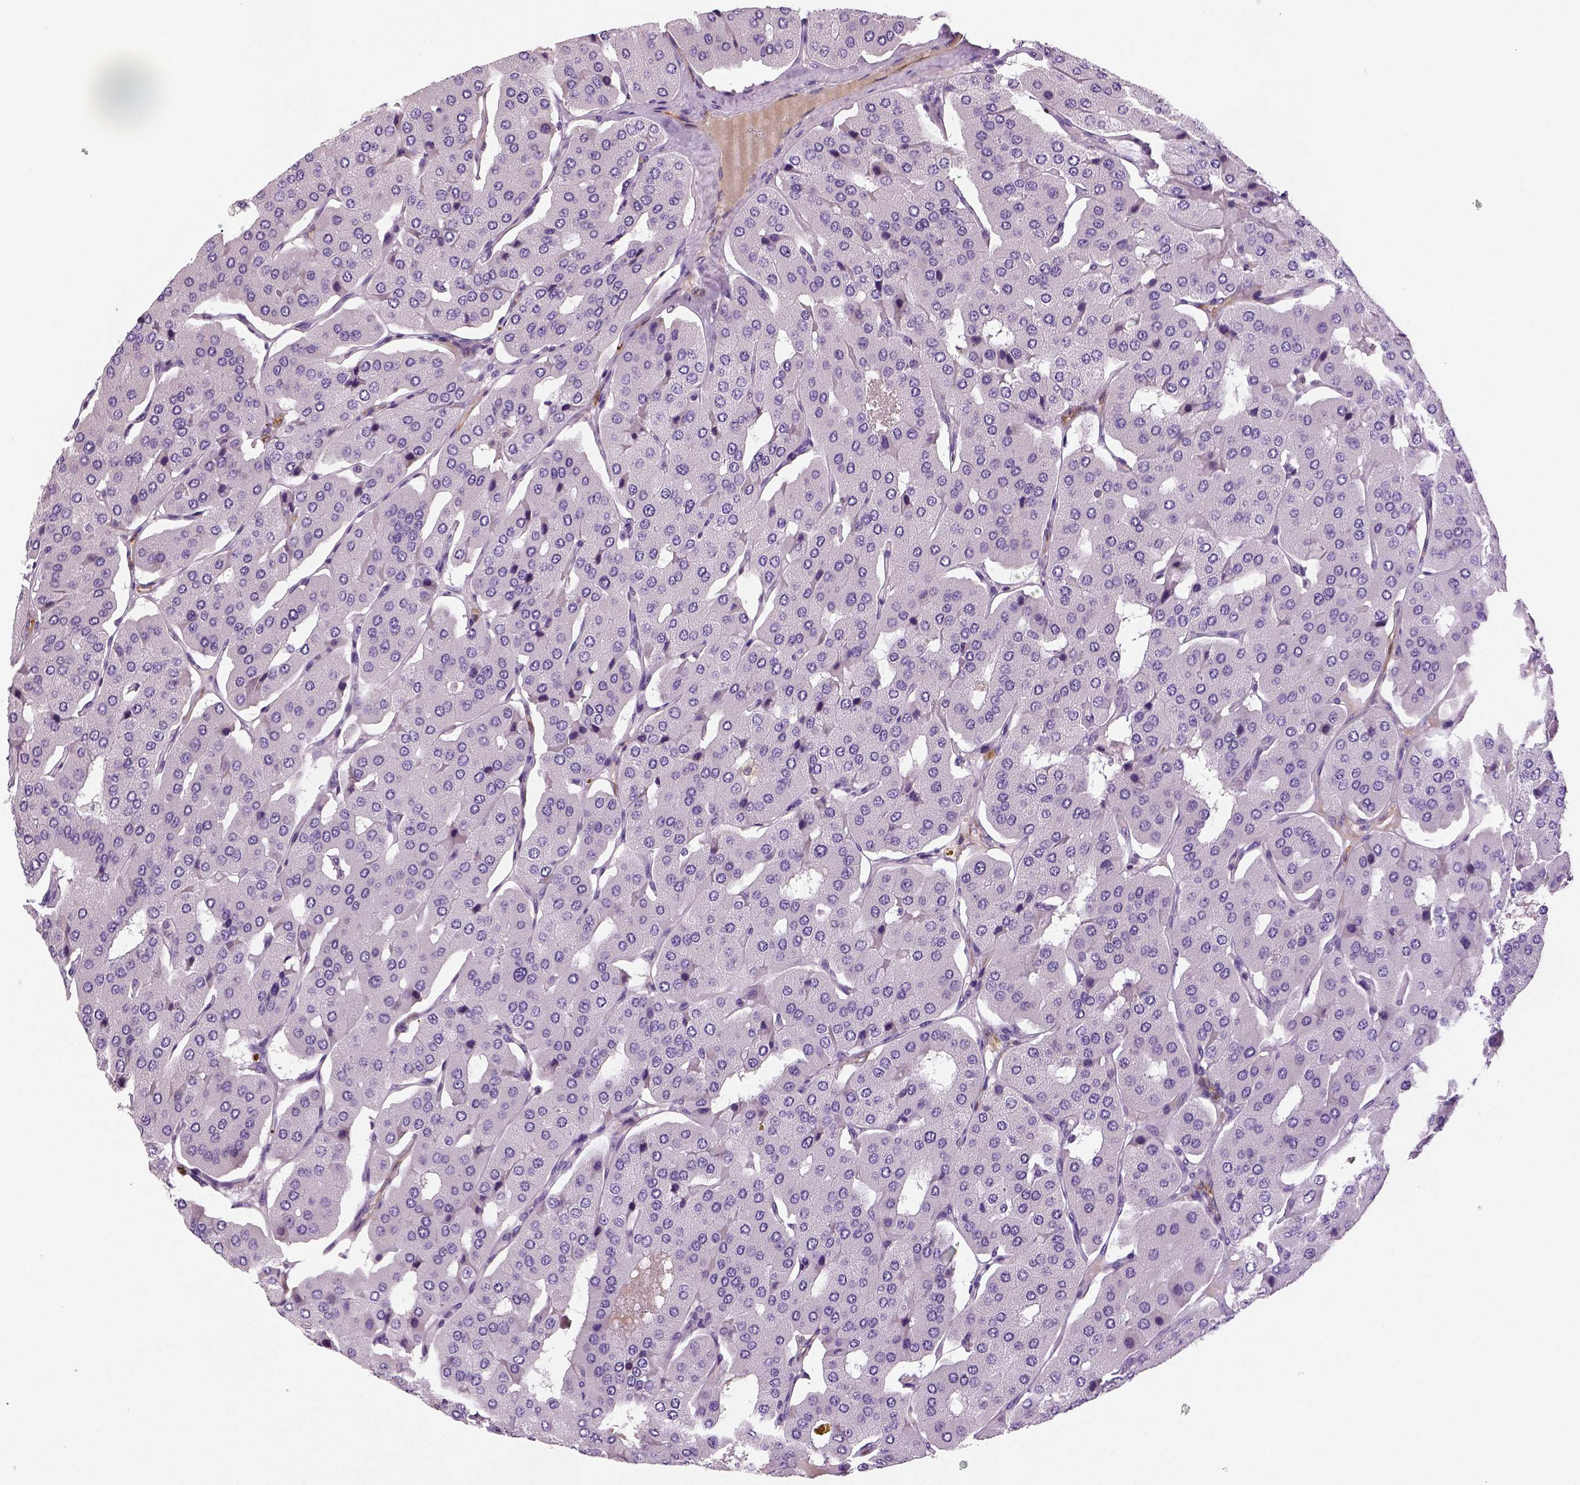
{"staining": {"intensity": "negative", "quantity": "none", "location": "none"}, "tissue": "parathyroid gland", "cell_type": "Glandular cells", "image_type": "normal", "snomed": [{"axis": "morphology", "description": "Normal tissue, NOS"}, {"axis": "morphology", "description": "Adenoma, NOS"}, {"axis": "topography", "description": "Parathyroid gland"}], "caption": "This histopathology image is of benign parathyroid gland stained with immunohistochemistry to label a protein in brown with the nuclei are counter-stained blue. There is no positivity in glandular cells.", "gene": "ENSG00000250349", "patient": {"sex": "female", "age": 86}}